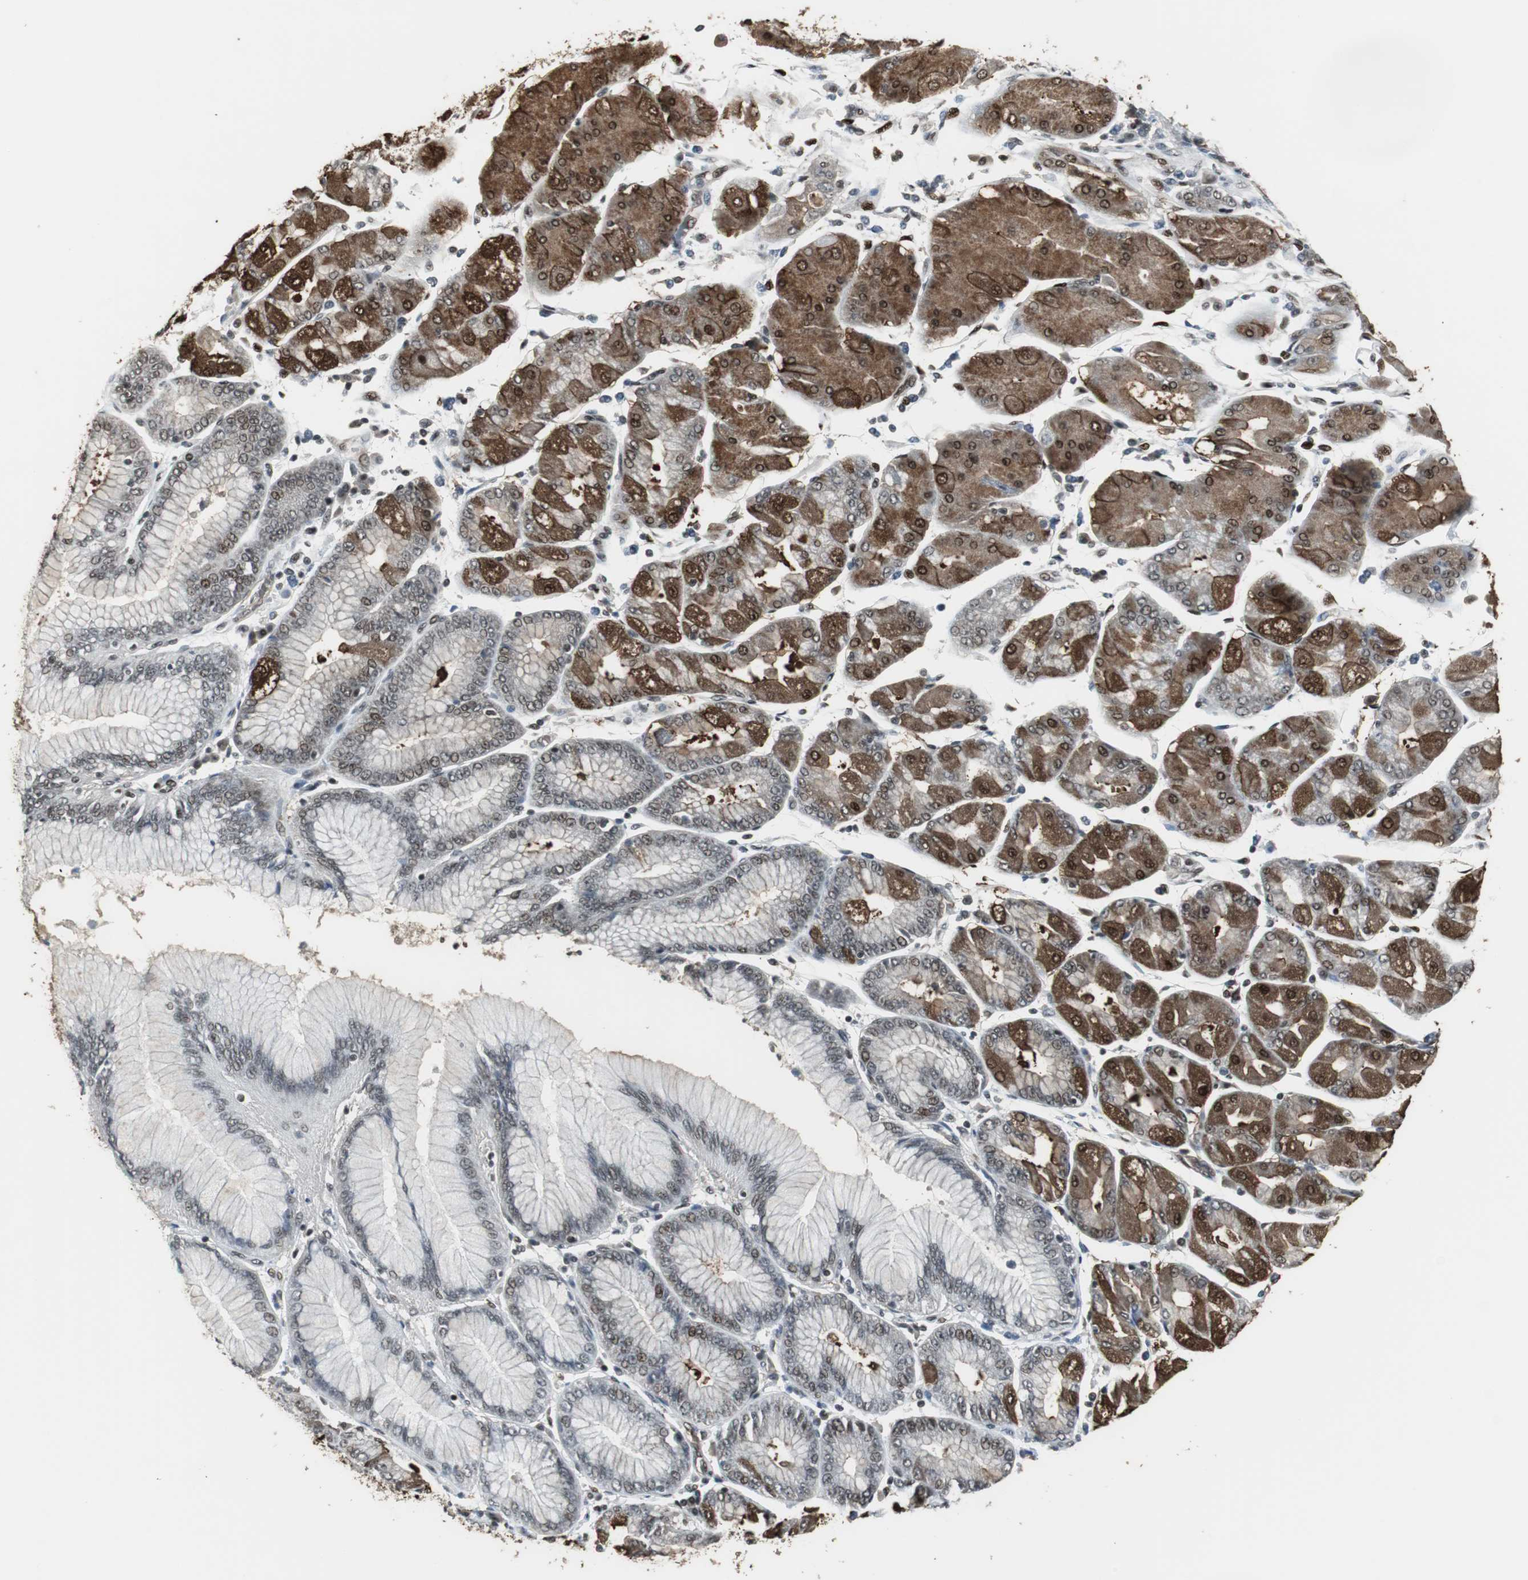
{"staining": {"intensity": "strong", "quantity": ">75%", "location": "cytoplasmic/membranous,nuclear"}, "tissue": "stomach cancer", "cell_type": "Tumor cells", "image_type": "cancer", "snomed": [{"axis": "morphology", "description": "Normal tissue, NOS"}, {"axis": "morphology", "description": "Adenocarcinoma, NOS"}, {"axis": "topography", "description": "Stomach, upper"}, {"axis": "topography", "description": "Stomach"}], "caption": "IHC of stomach adenocarcinoma displays high levels of strong cytoplasmic/membranous and nuclear expression in about >75% of tumor cells. Using DAB (3,3'-diaminobenzidine) (brown) and hematoxylin (blue) stains, captured at high magnification using brightfield microscopy.", "gene": "TAF5", "patient": {"sex": "male", "age": 59}}